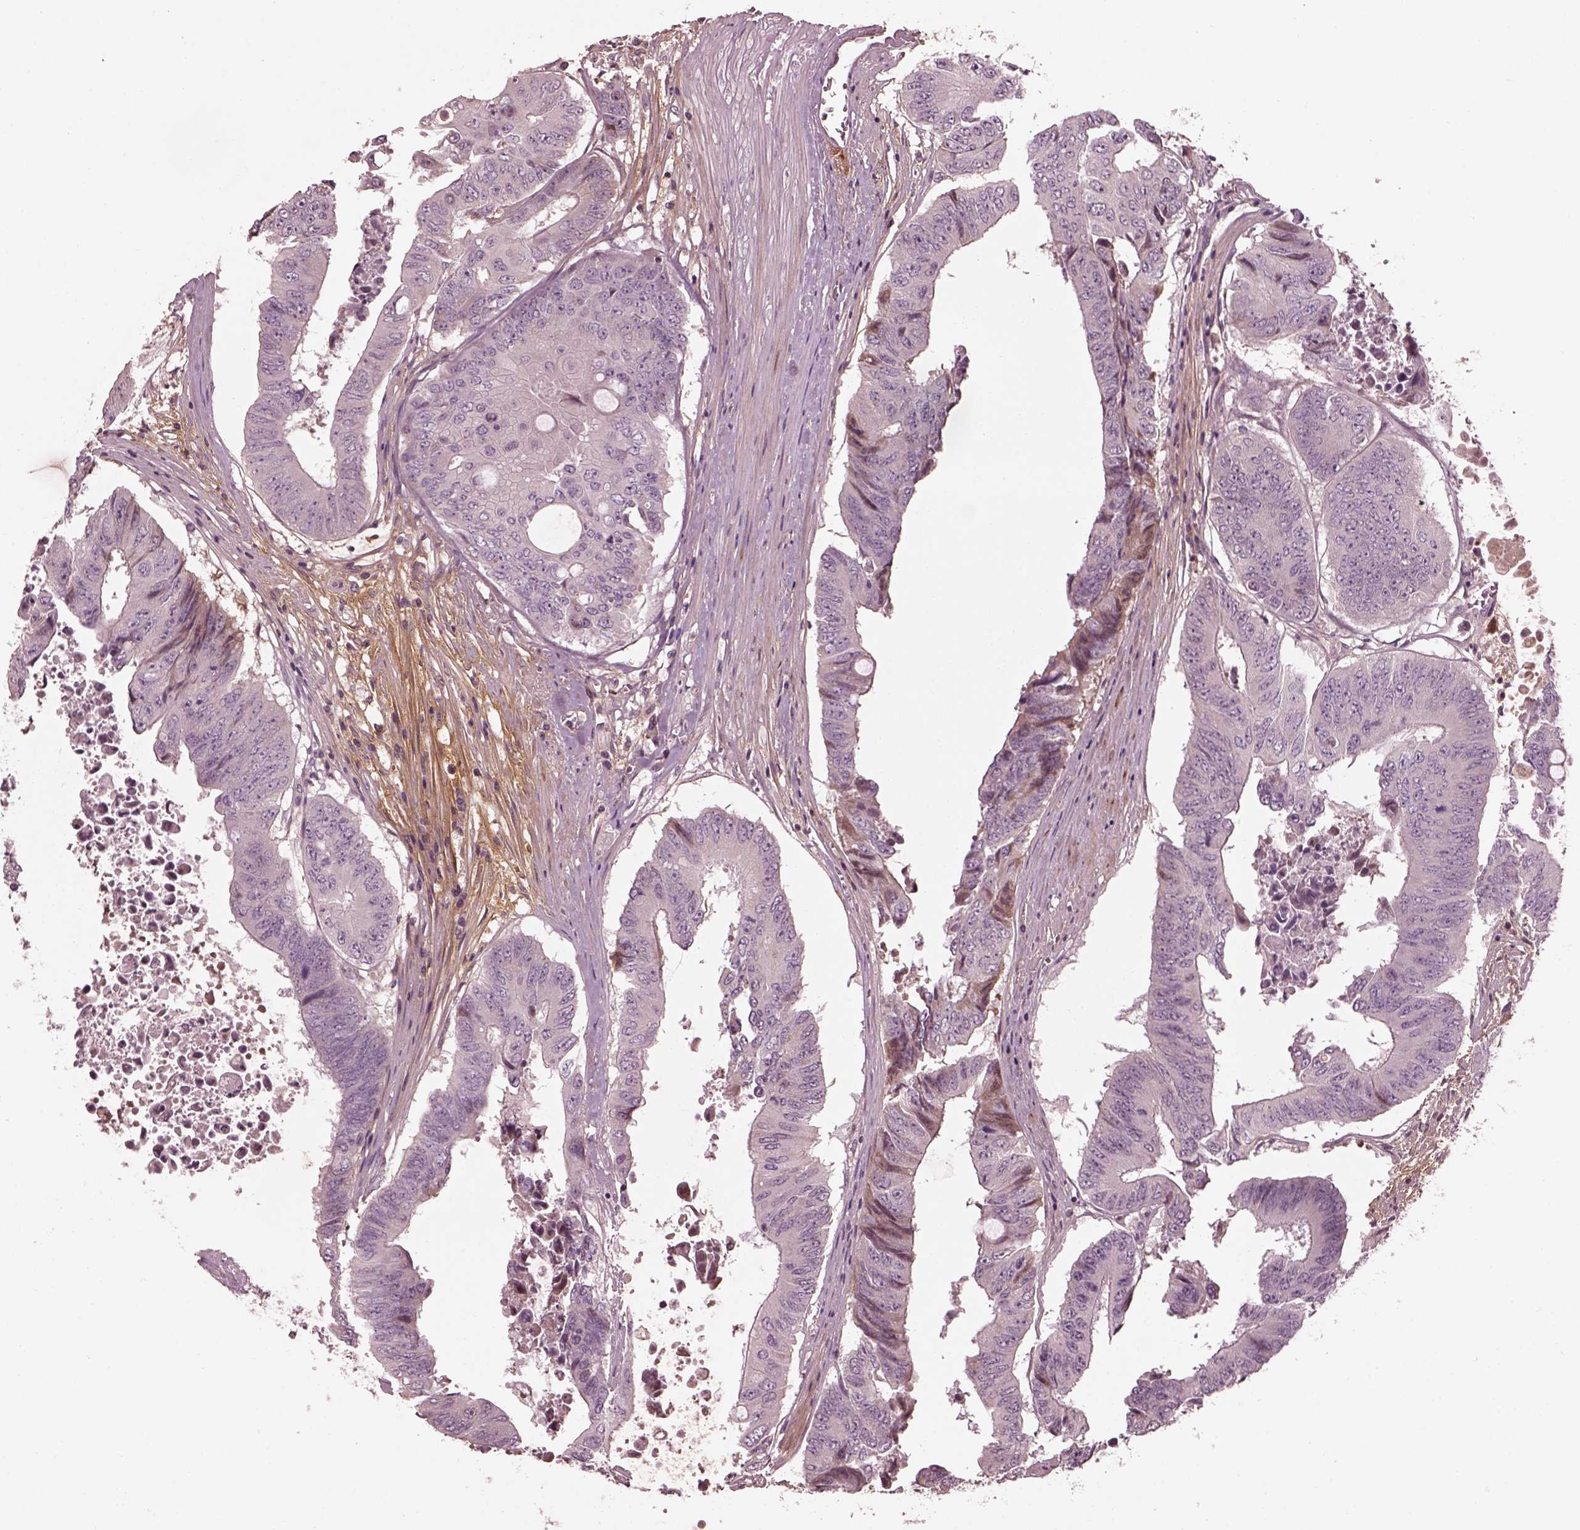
{"staining": {"intensity": "negative", "quantity": "none", "location": "none"}, "tissue": "colorectal cancer", "cell_type": "Tumor cells", "image_type": "cancer", "snomed": [{"axis": "morphology", "description": "Adenocarcinoma, NOS"}, {"axis": "topography", "description": "Rectum"}], "caption": "High magnification brightfield microscopy of colorectal cancer (adenocarcinoma) stained with DAB (3,3'-diaminobenzidine) (brown) and counterstained with hematoxylin (blue): tumor cells show no significant positivity. (Immunohistochemistry (ihc), brightfield microscopy, high magnification).", "gene": "EFEMP1", "patient": {"sex": "male", "age": 59}}